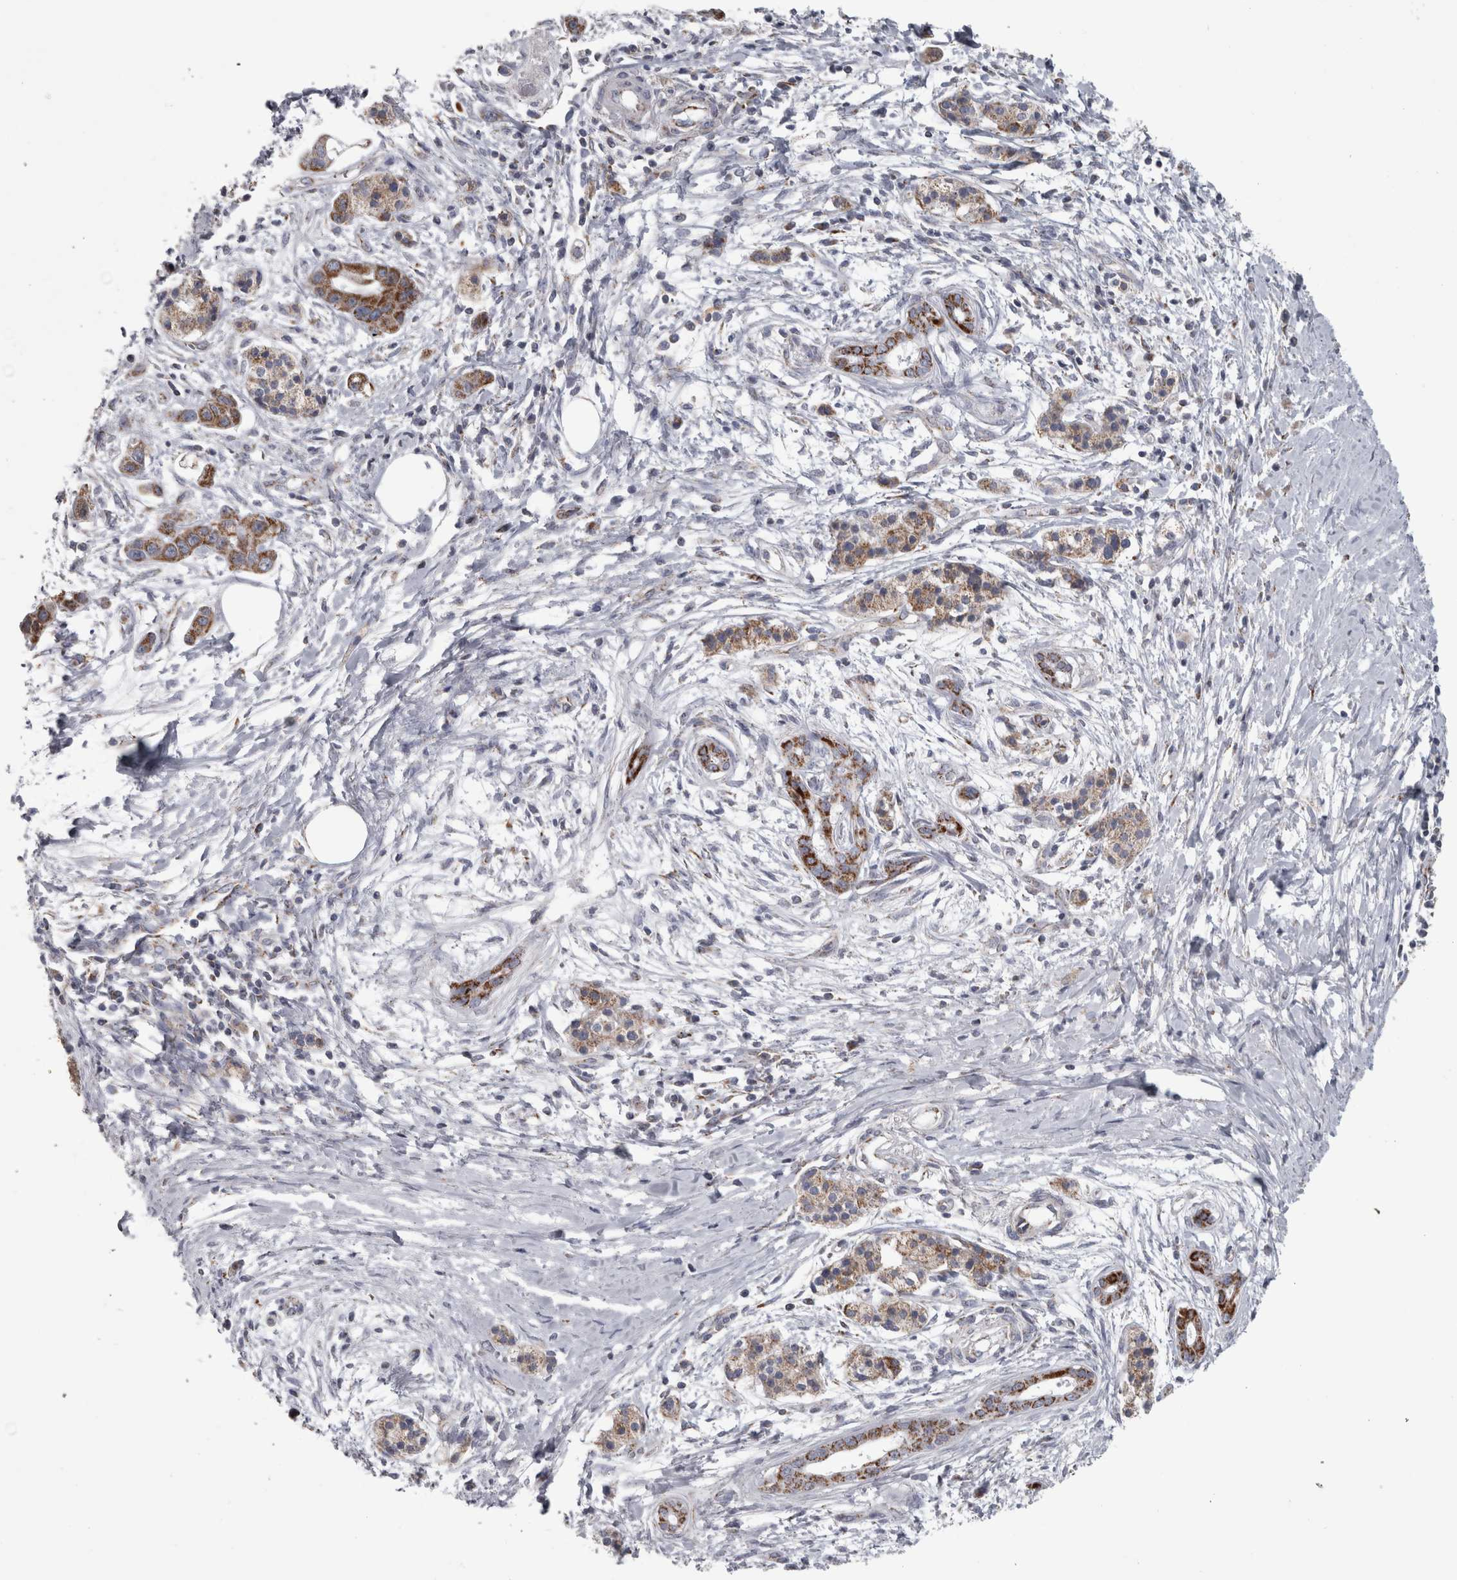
{"staining": {"intensity": "moderate", "quantity": ">75%", "location": "cytoplasmic/membranous"}, "tissue": "pancreatic cancer", "cell_type": "Tumor cells", "image_type": "cancer", "snomed": [{"axis": "morphology", "description": "Adenocarcinoma, NOS"}, {"axis": "topography", "description": "Pancreas"}], "caption": "About >75% of tumor cells in pancreatic cancer (adenocarcinoma) show moderate cytoplasmic/membranous protein positivity as visualized by brown immunohistochemical staining.", "gene": "DBT", "patient": {"sex": "male", "age": 59}}